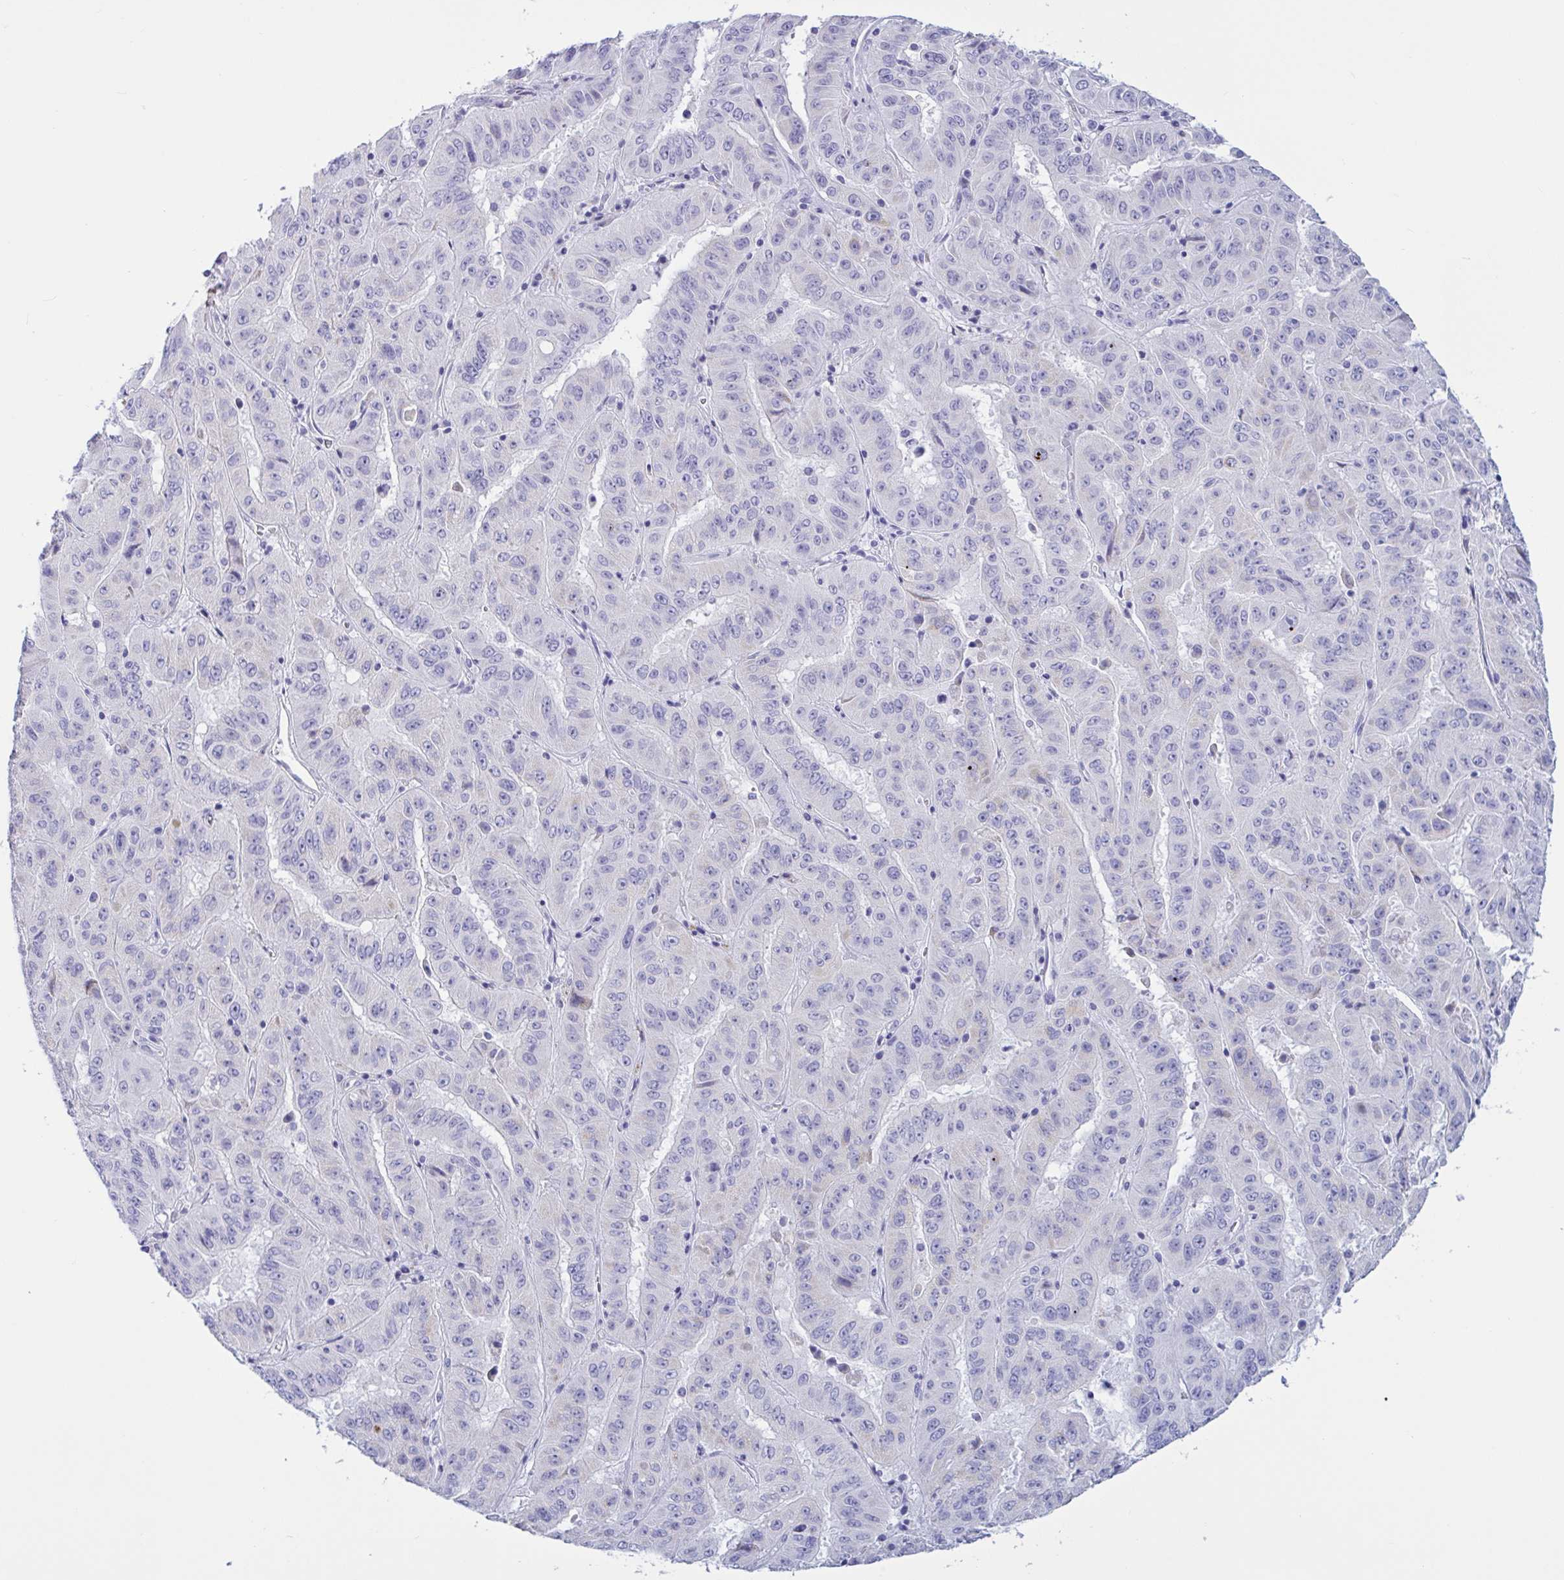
{"staining": {"intensity": "negative", "quantity": "none", "location": "none"}, "tissue": "pancreatic cancer", "cell_type": "Tumor cells", "image_type": "cancer", "snomed": [{"axis": "morphology", "description": "Adenocarcinoma, NOS"}, {"axis": "topography", "description": "Pancreas"}], "caption": "A high-resolution micrograph shows immunohistochemistry (IHC) staining of pancreatic adenocarcinoma, which displays no significant expression in tumor cells.", "gene": "OXLD1", "patient": {"sex": "male", "age": 63}}